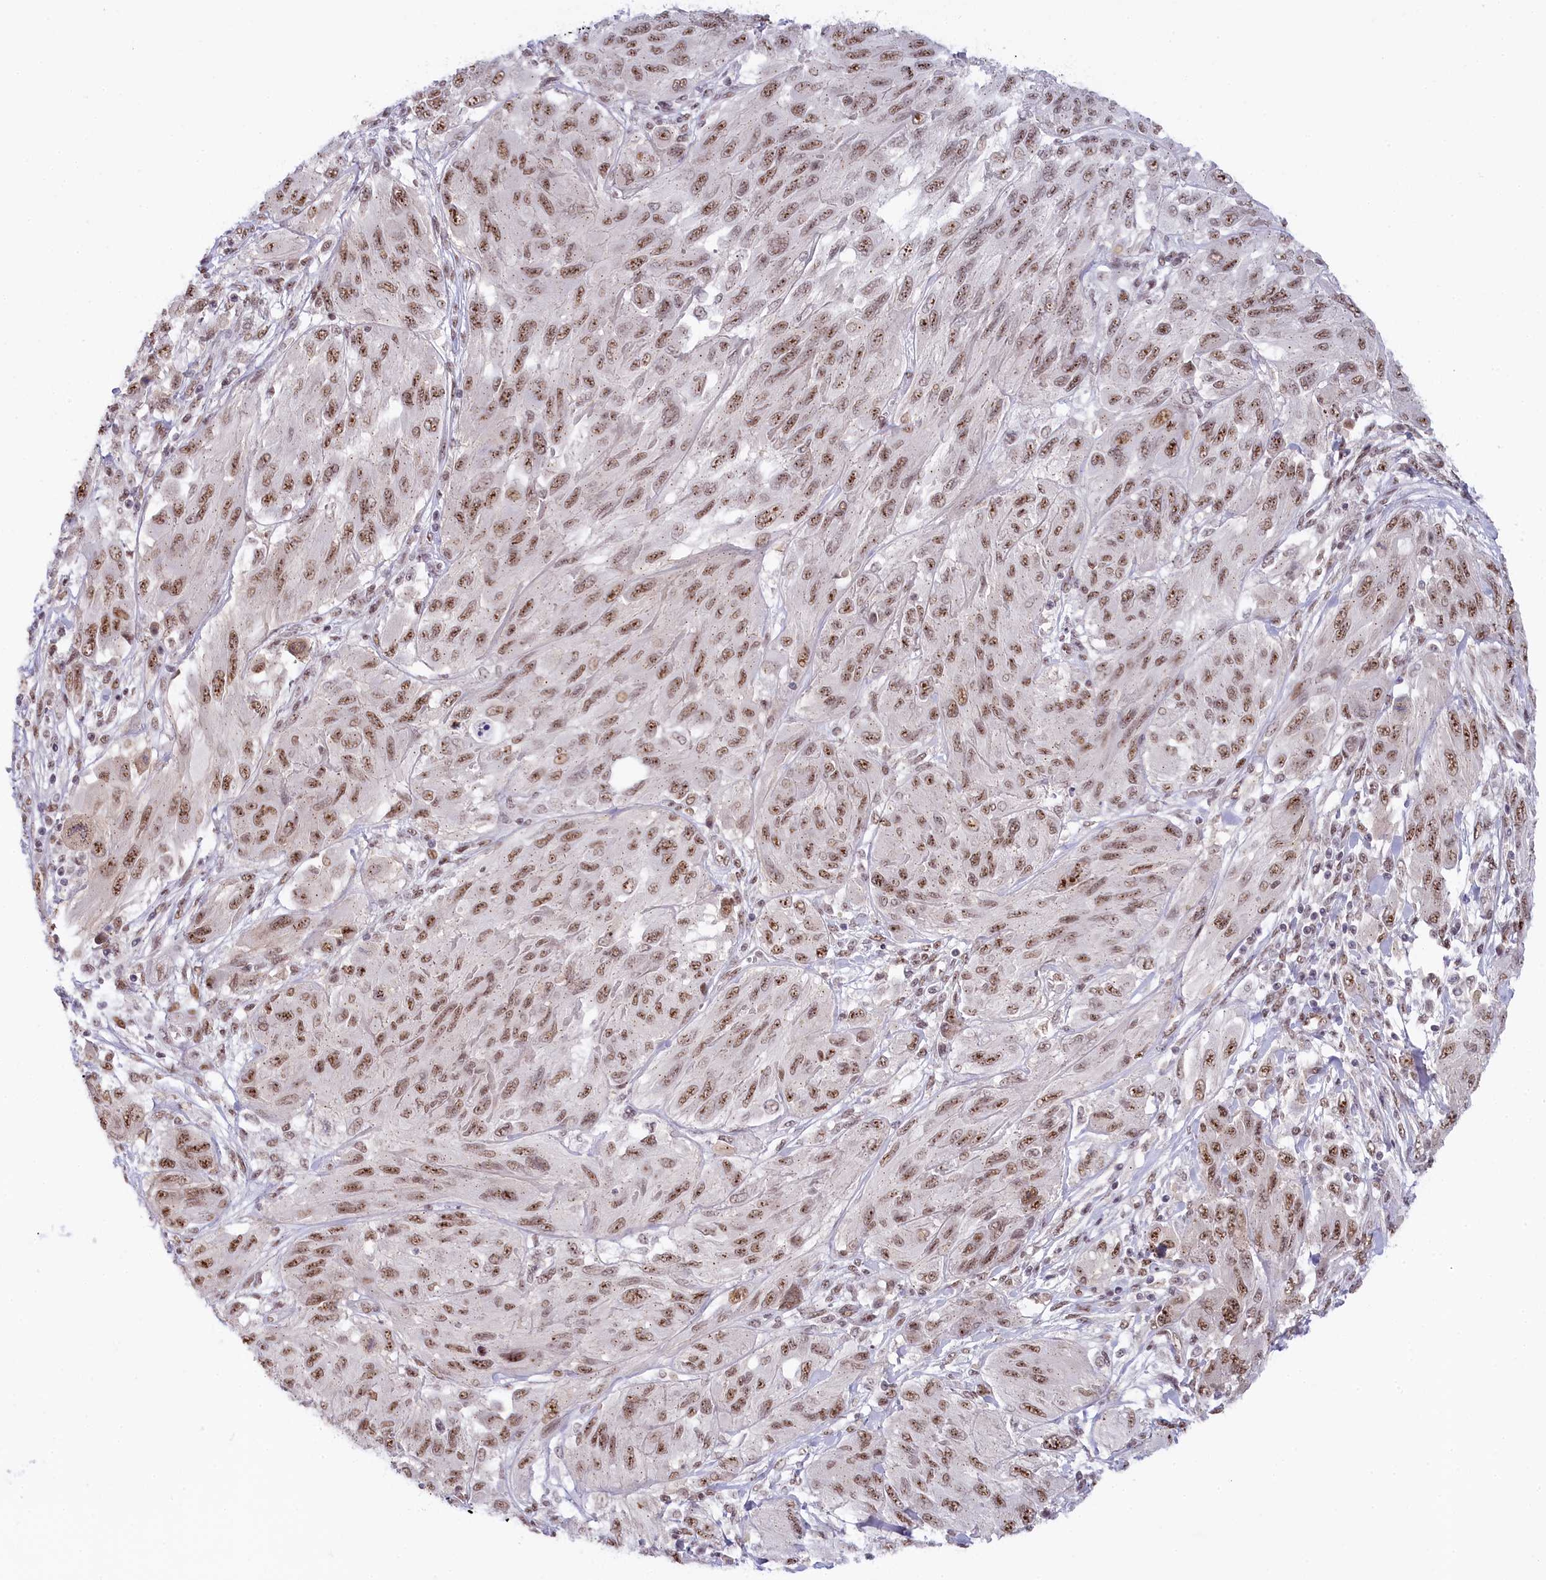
{"staining": {"intensity": "moderate", "quantity": ">75%", "location": "nuclear"}, "tissue": "melanoma", "cell_type": "Tumor cells", "image_type": "cancer", "snomed": [{"axis": "morphology", "description": "Malignant melanoma, NOS"}, {"axis": "topography", "description": "Skin"}], "caption": "High-power microscopy captured an IHC histopathology image of malignant melanoma, revealing moderate nuclear positivity in about >75% of tumor cells.", "gene": "SEC31B", "patient": {"sex": "female", "age": 91}}